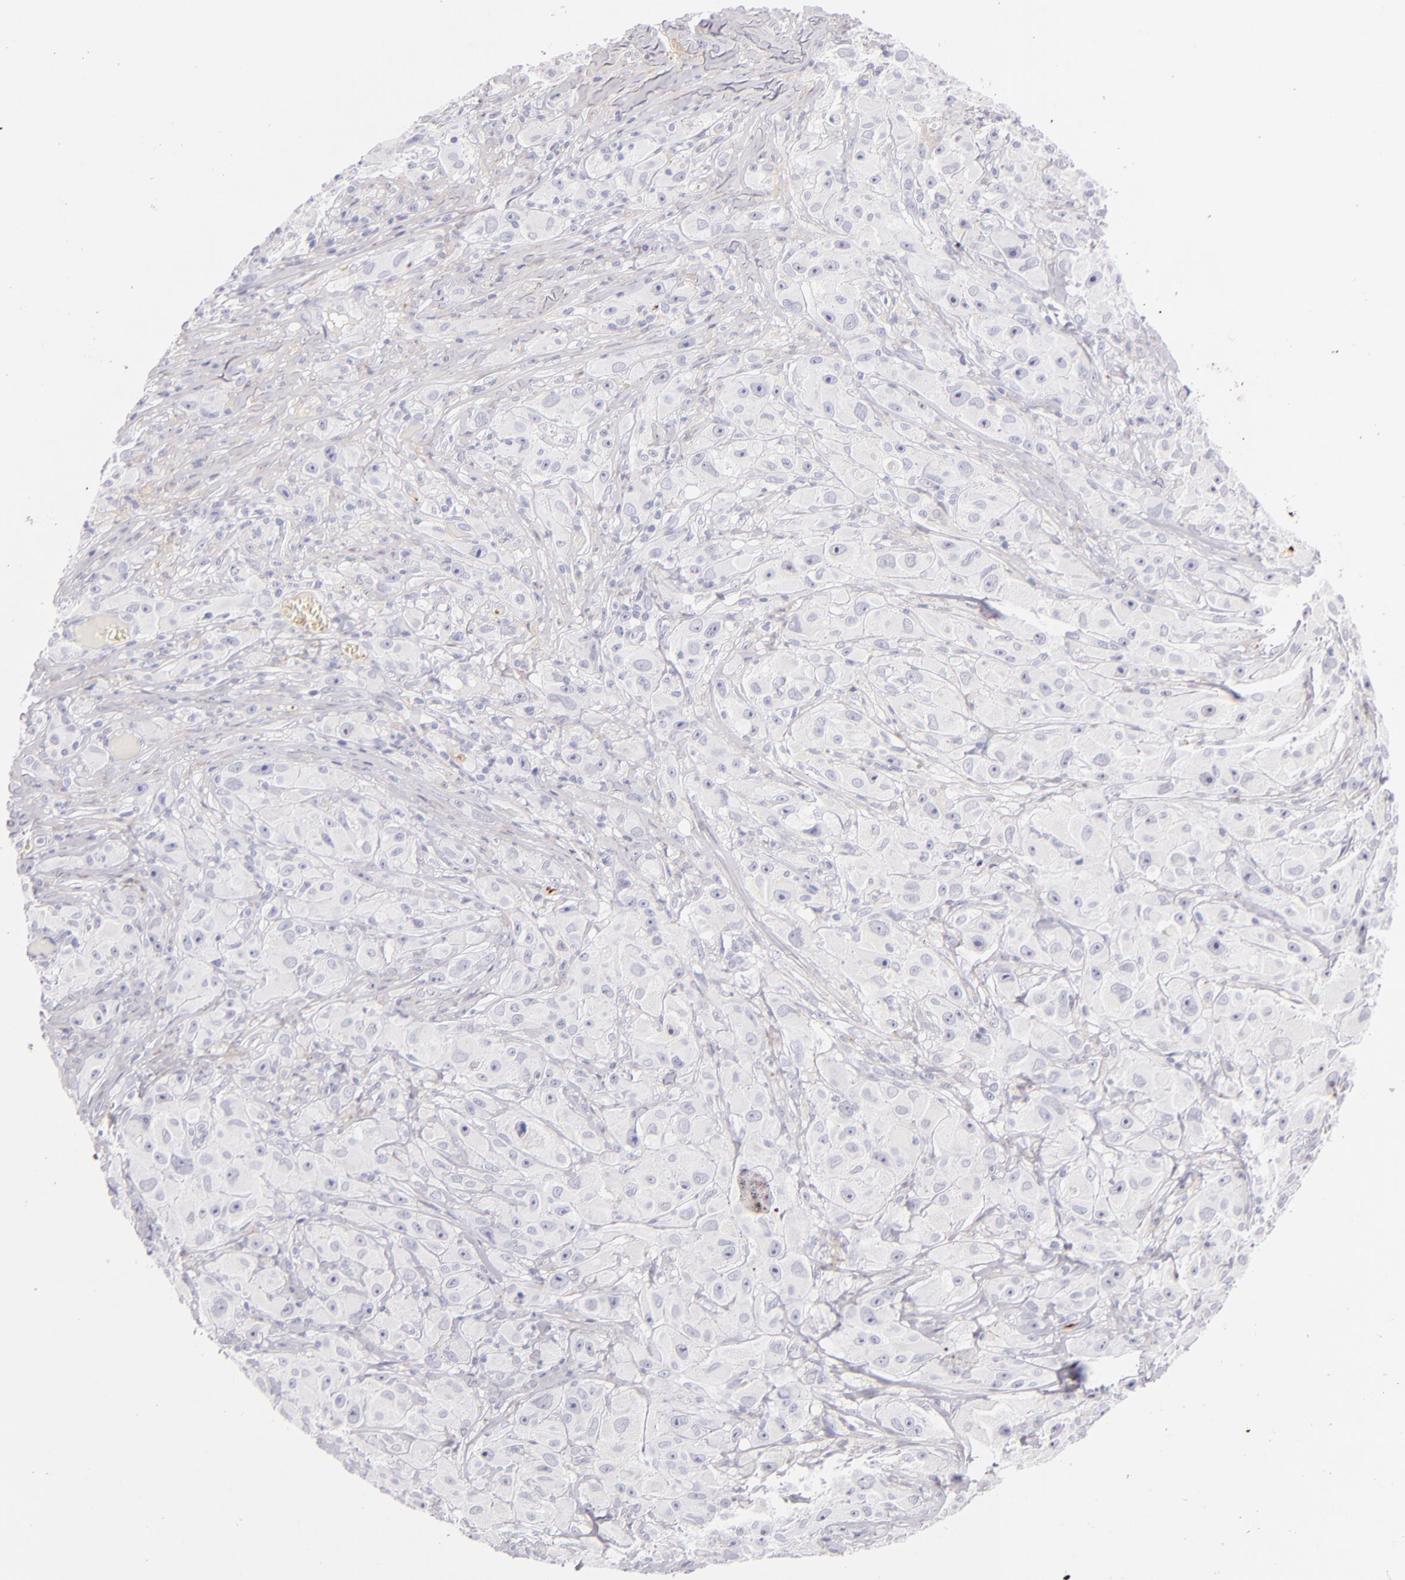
{"staining": {"intensity": "negative", "quantity": "none", "location": "none"}, "tissue": "melanoma", "cell_type": "Tumor cells", "image_type": "cancer", "snomed": [{"axis": "morphology", "description": "Malignant melanoma, NOS"}, {"axis": "topography", "description": "Skin"}], "caption": "There is no significant positivity in tumor cells of malignant melanoma.", "gene": "GP1BA", "patient": {"sex": "male", "age": 56}}